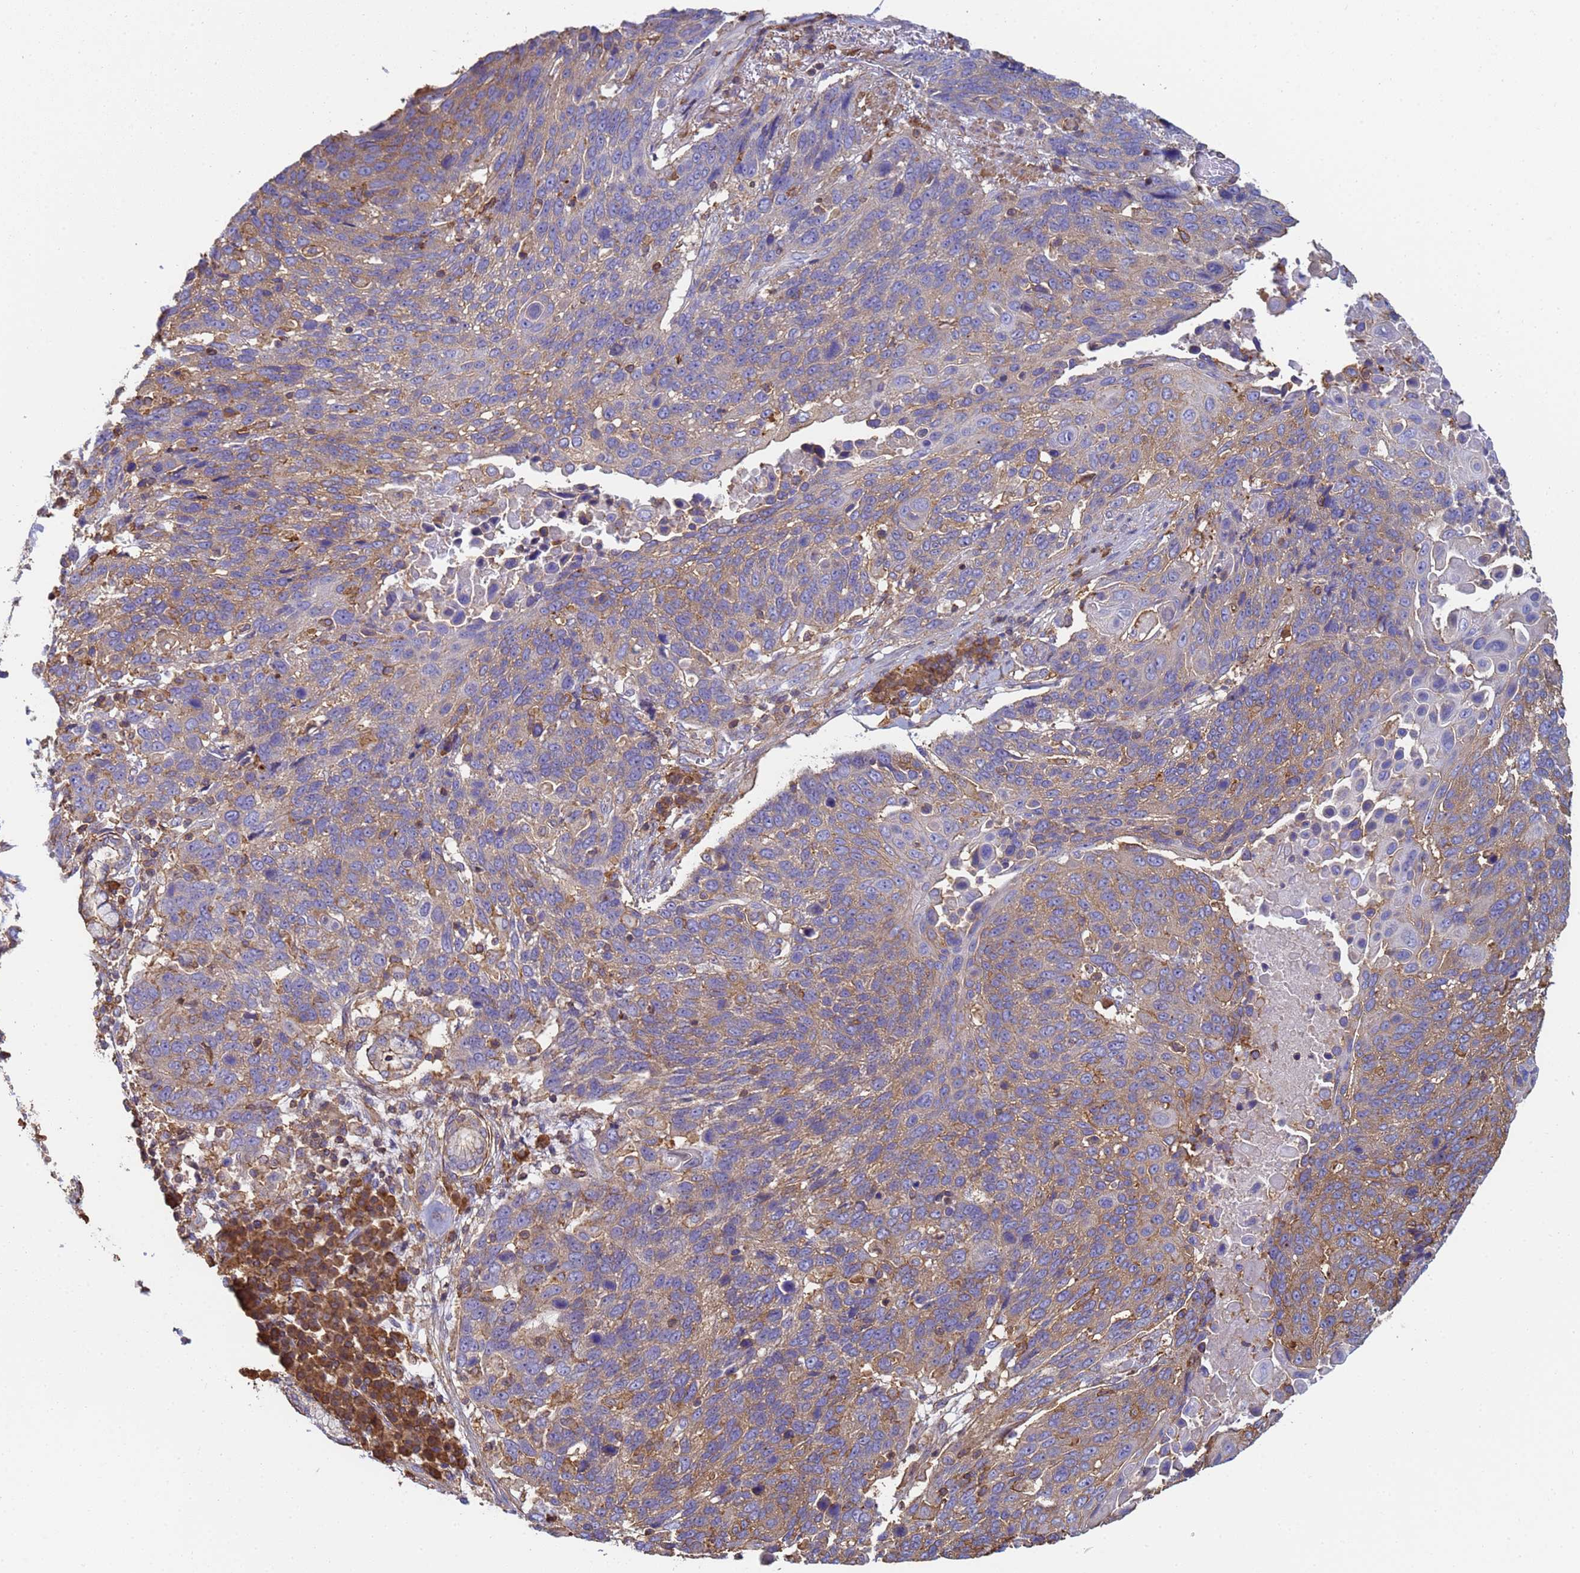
{"staining": {"intensity": "moderate", "quantity": "25%-75%", "location": "cytoplasmic/membranous"}, "tissue": "lung cancer", "cell_type": "Tumor cells", "image_type": "cancer", "snomed": [{"axis": "morphology", "description": "Squamous cell carcinoma, NOS"}, {"axis": "topography", "description": "Lung"}], "caption": "About 25%-75% of tumor cells in human squamous cell carcinoma (lung) demonstrate moderate cytoplasmic/membranous protein expression as visualized by brown immunohistochemical staining.", "gene": "ZNG1B", "patient": {"sex": "male", "age": 66}}